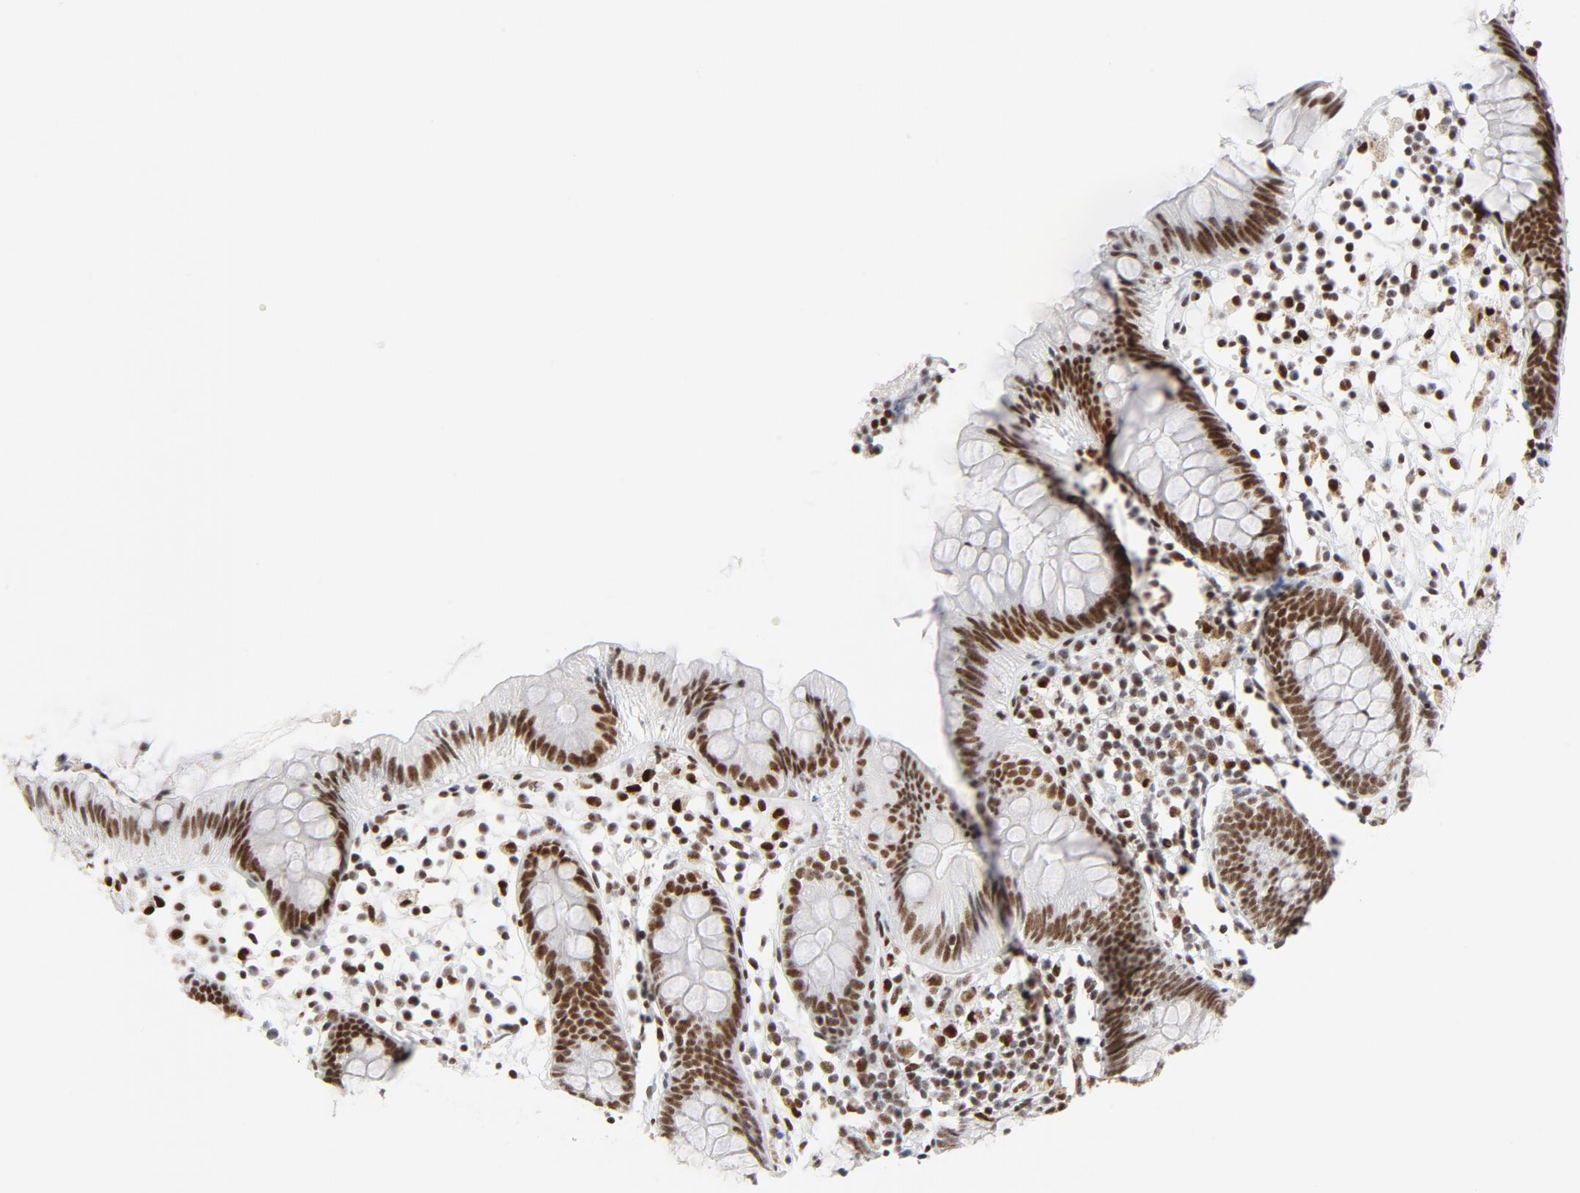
{"staining": {"intensity": "strong", "quantity": ">75%", "location": "nuclear"}, "tissue": "appendix", "cell_type": "Glandular cells", "image_type": "normal", "snomed": [{"axis": "morphology", "description": "Normal tissue, NOS"}, {"axis": "topography", "description": "Appendix"}], "caption": "High-magnification brightfield microscopy of benign appendix stained with DAB (brown) and counterstained with hematoxylin (blue). glandular cells exhibit strong nuclear positivity is seen in approximately>75% of cells.", "gene": "GTF2H1", "patient": {"sex": "male", "age": 38}}